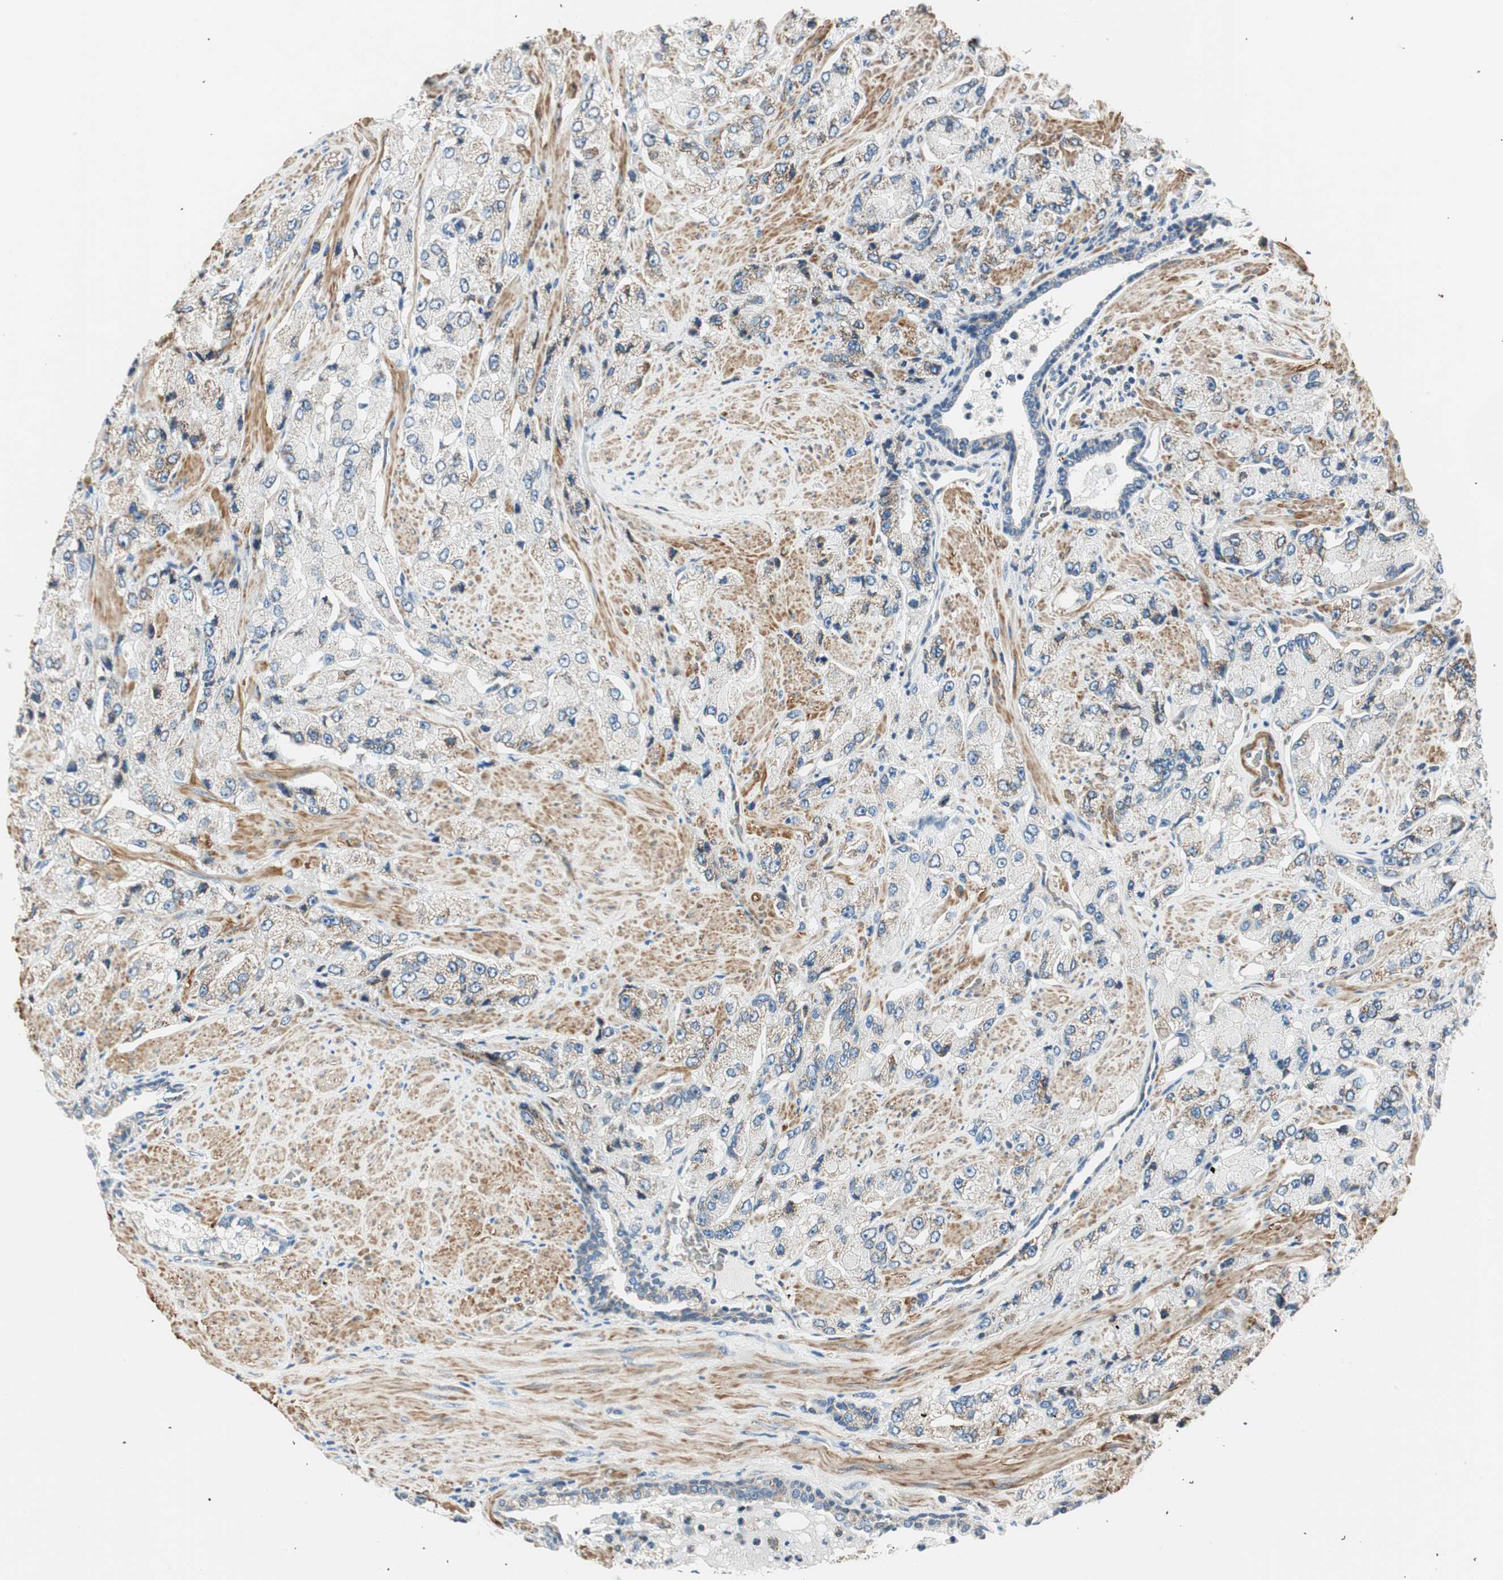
{"staining": {"intensity": "negative", "quantity": "none", "location": "none"}, "tissue": "prostate cancer", "cell_type": "Tumor cells", "image_type": "cancer", "snomed": [{"axis": "morphology", "description": "Adenocarcinoma, High grade"}, {"axis": "topography", "description": "Prostate"}], "caption": "This is an IHC micrograph of adenocarcinoma (high-grade) (prostate). There is no expression in tumor cells.", "gene": "RORB", "patient": {"sex": "male", "age": 58}}